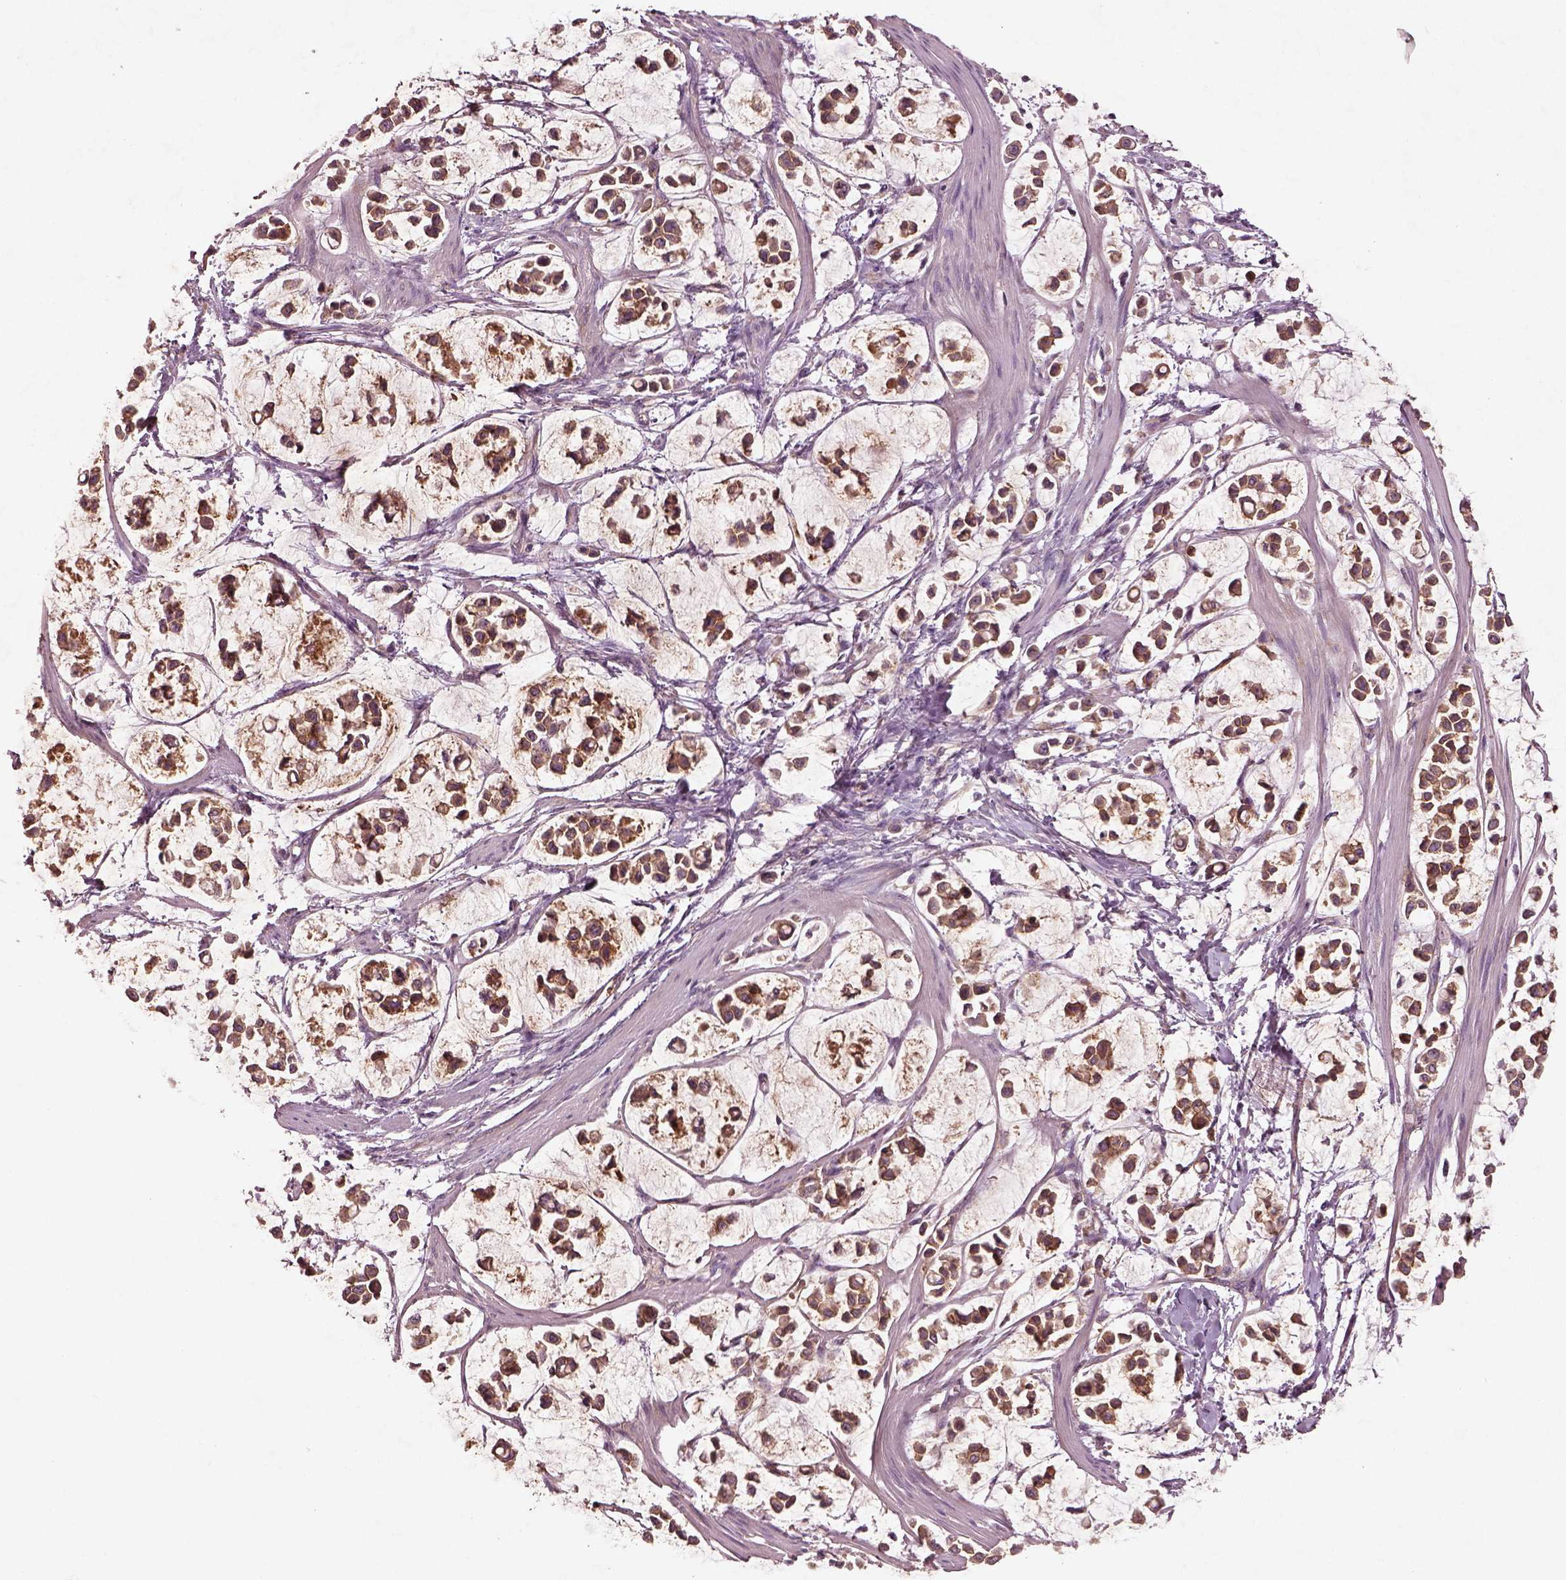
{"staining": {"intensity": "strong", "quantity": ">75%", "location": "cytoplasmic/membranous"}, "tissue": "stomach cancer", "cell_type": "Tumor cells", "image_type": "cancer", "snomed": [{"axis": "morphology", "description": "Adenocarcinoma, NOS"}, {"axis": "topography", "description": "Stomach"}], "caption": "Protein staining by immunohistochemistry displays strong cytoplasmic/membranous positivity in approximately >75% of tumor cells in stomach adenocarcinoma. Immunohistochemistry stains the protein of interest in brown and the nuclei are stained blue.", "gene": "FAM234A", "patient": {"sex": "male", "age": 82}}